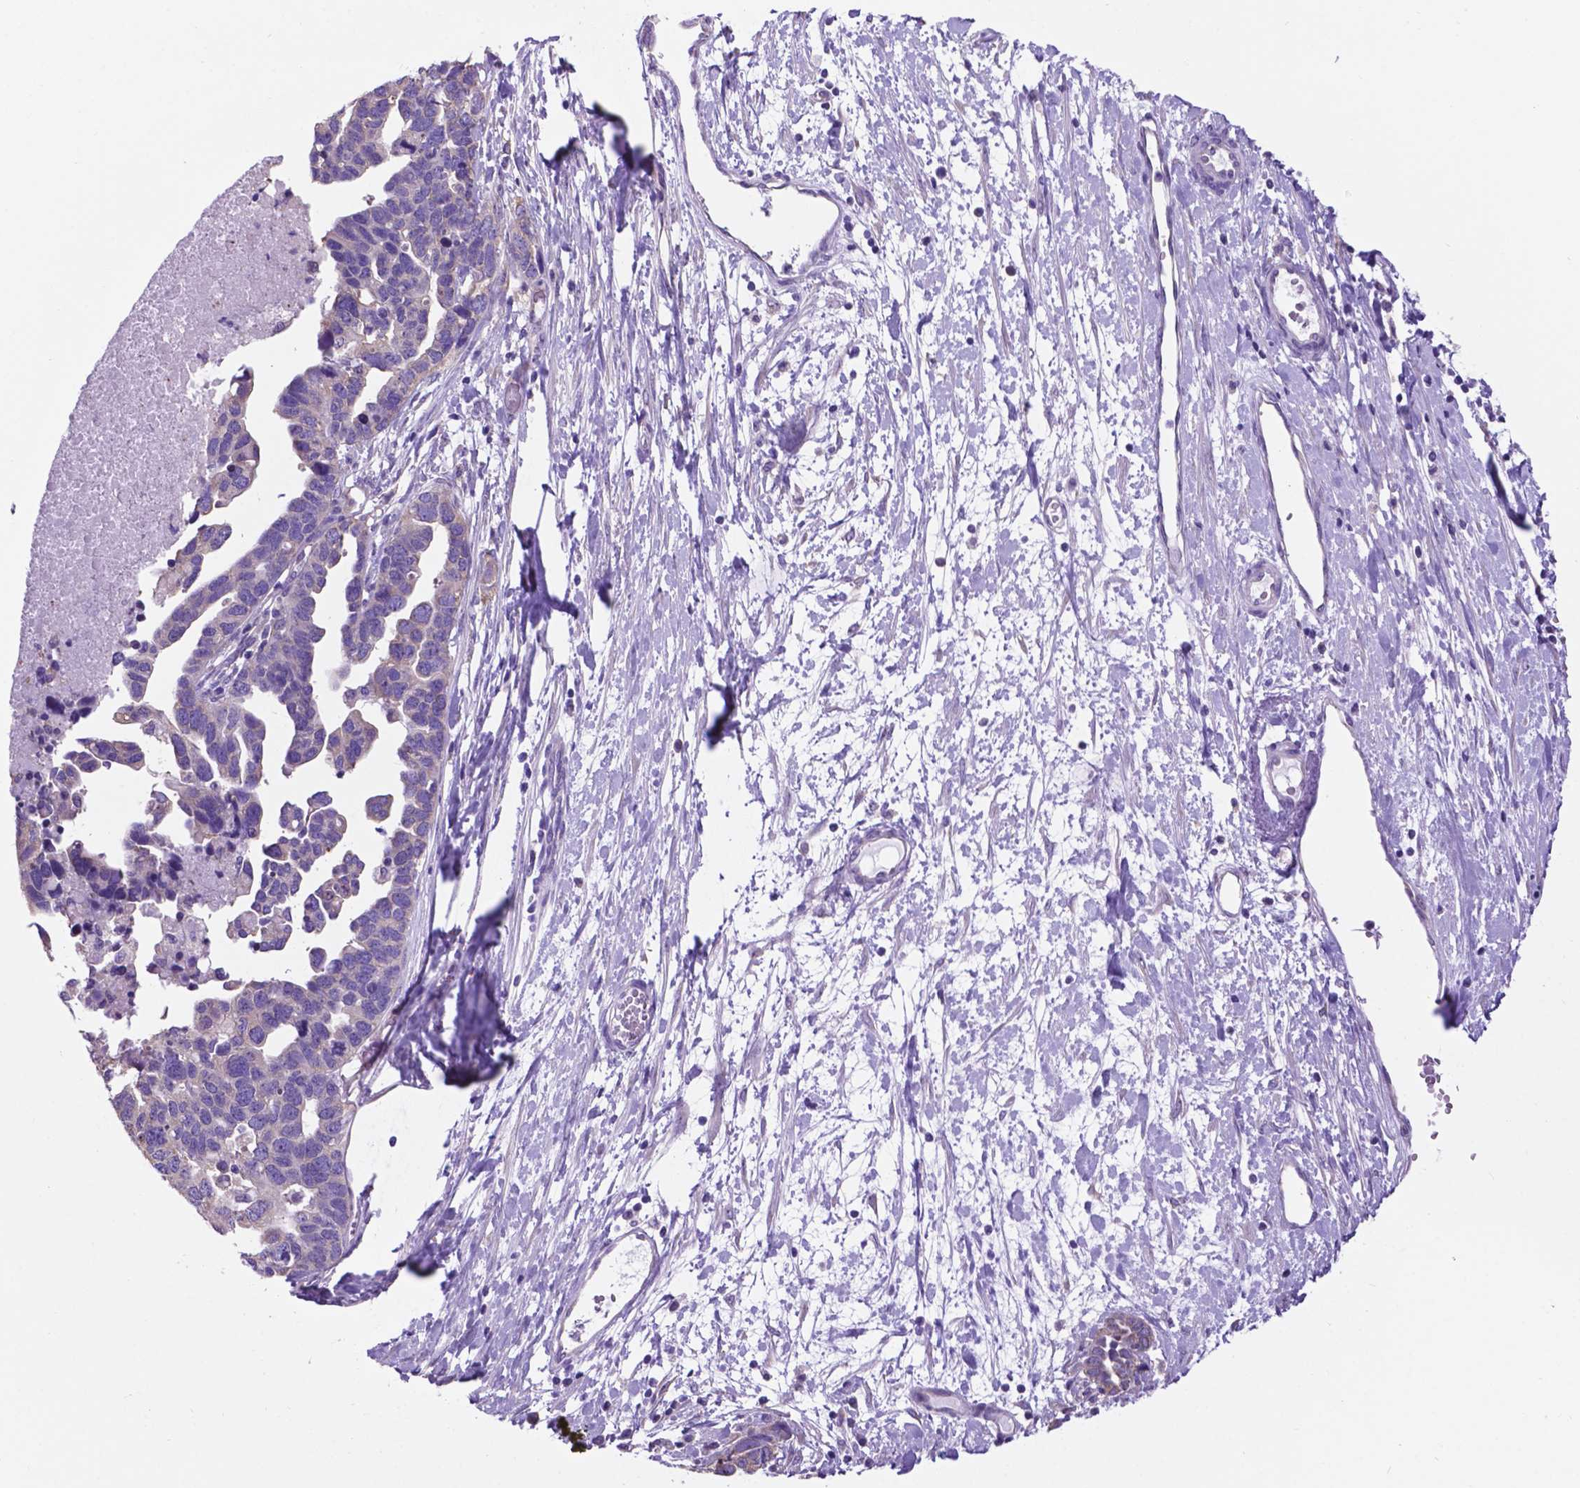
{"staining": {"intensity": "negative", "quantity": "none", "location": "none"}, "tissue": "ovarian cancer", "cell_type": "Tumor cells", "image_type": "cancer", "snomed": [{"axis": "morphology", "description": "Cystadenocarcinoma, serous, NOS"}, {"axis": "topography", "description": "Ovary"}], "caption": "A micrograph of human ovarian cancer is negative for staining in tumor cells. (Brightfield microscopy of DAB IHC at high magnification).", "gene": "SPDYA", "patient": {"sex": "female", "age": 54}}